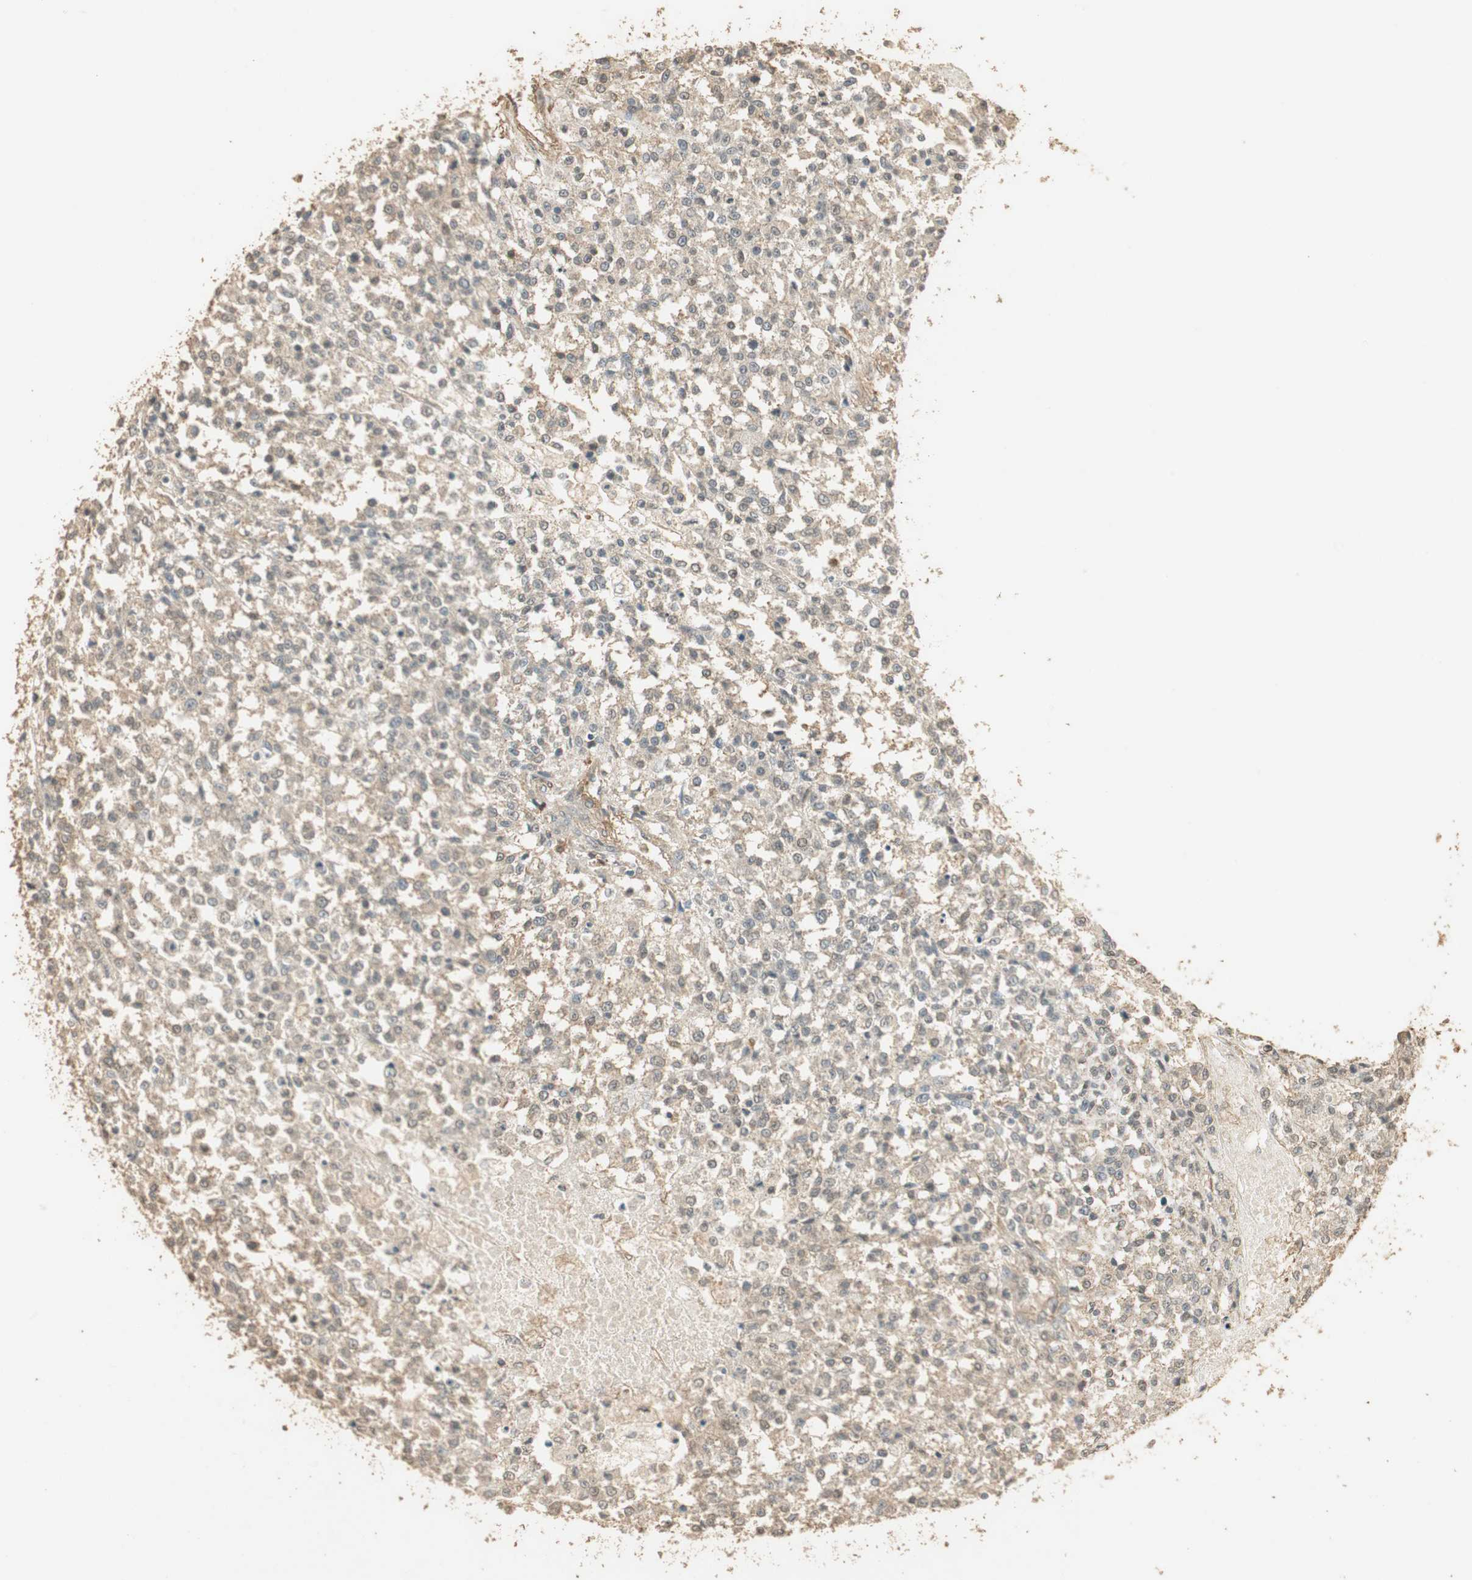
{"staining": {"intensity": "weak", "quantity": "<25%", "location": "cytoplasmic/membranous"}, "tissue": "testis cancer", "cell_type": "Tumor cells", "image_type": "cancer", "snomed": [{"axis": "morphology", "description": "Seminoma, NOS"}, {"axis": "topography", "description": "Testis"}], "caption": "The image shows no staining of tumor cells in testis cancer (seminoma). (DAB immunohistochemistry visualized using brightfield microscopy, high magnification).", "gene": "USP2", "patient": {"sex": "male", "age": 59}}